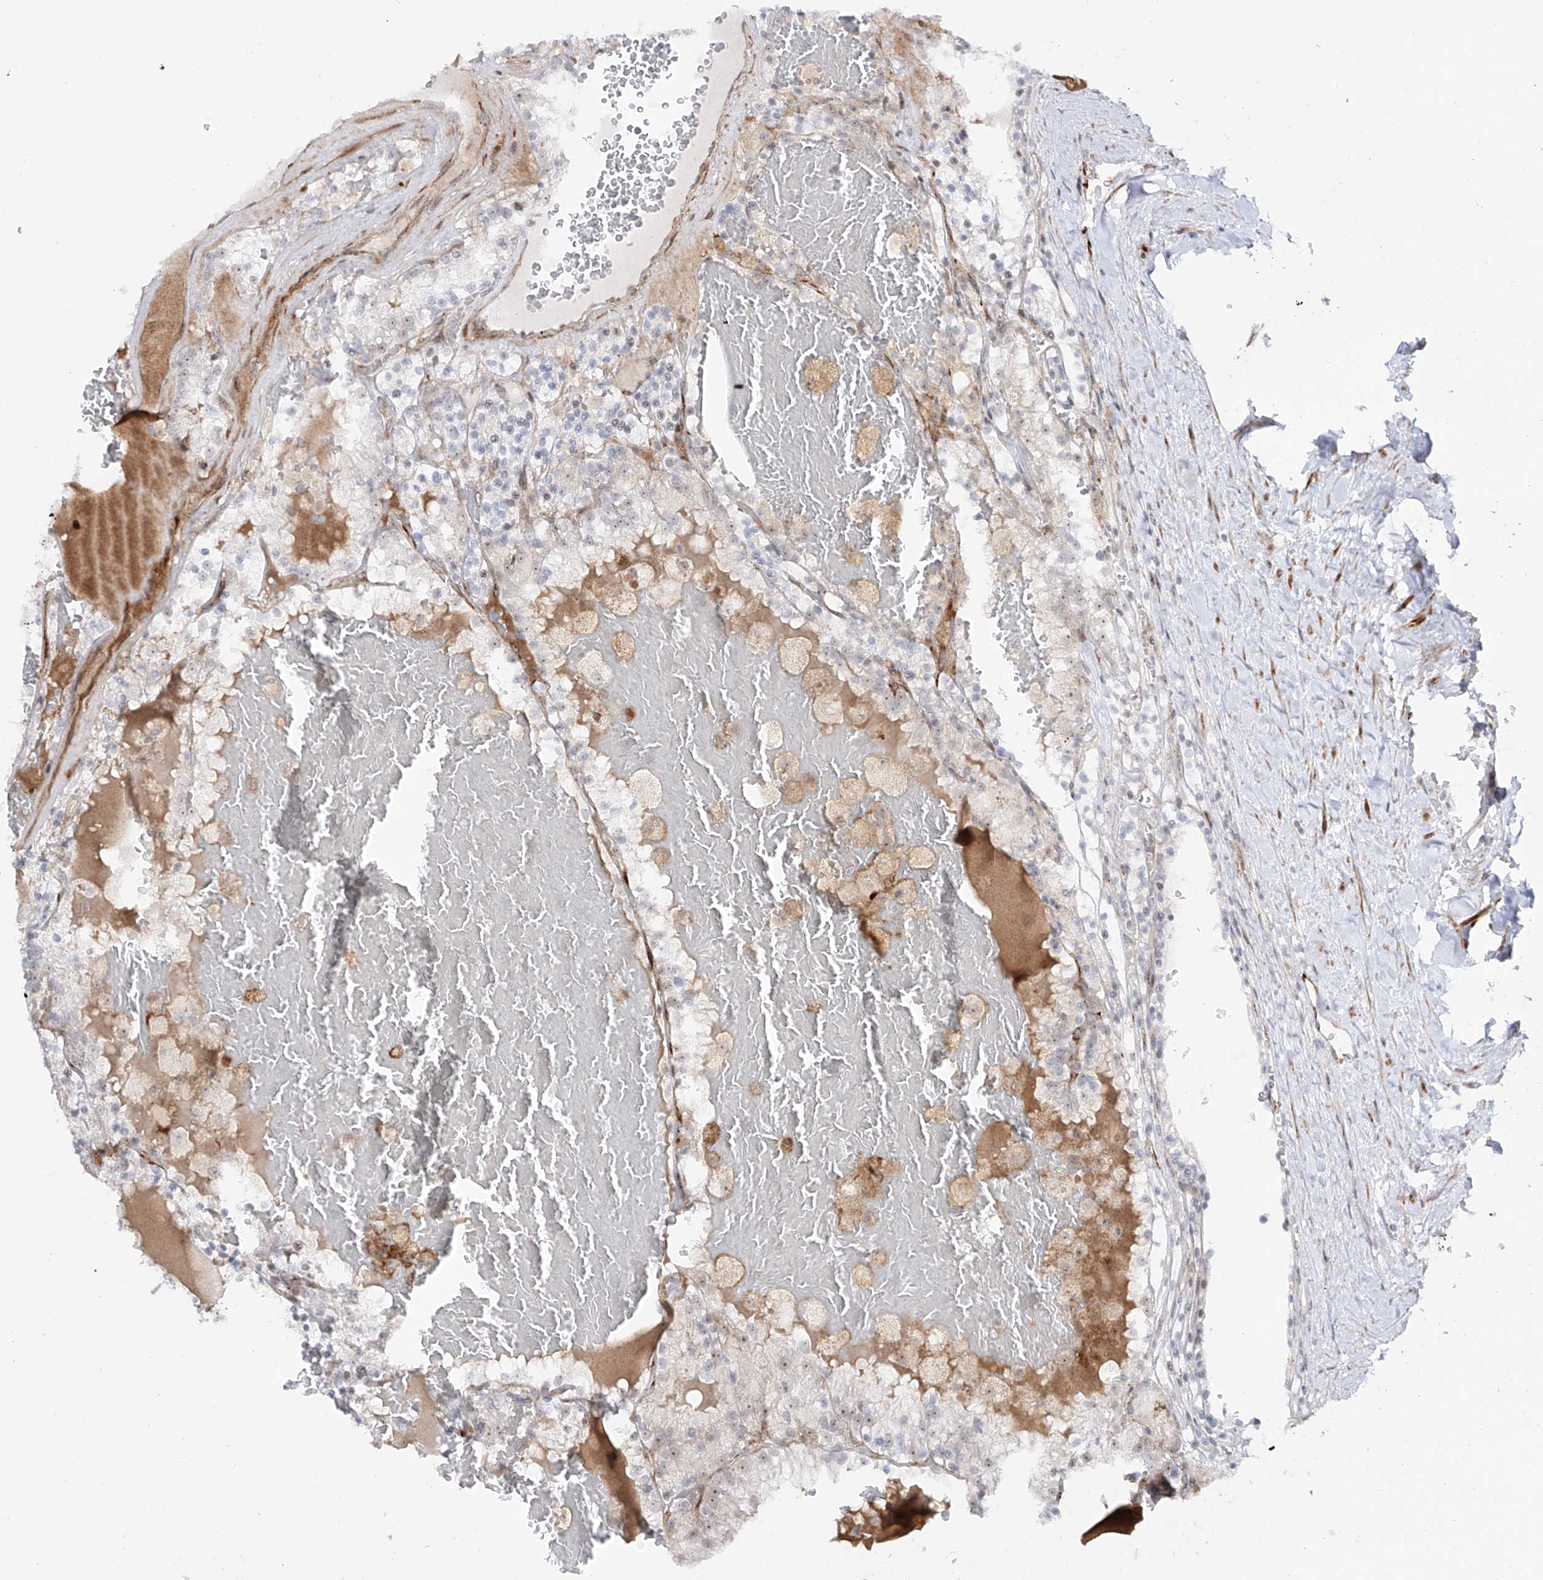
{"staining": {"intensity": "negative", "quantity": "none", "location": "none"}, "tissue": "renal cancer", "cell_type": "Tumor cells", "image_type": "cancer", "snomed": [{"axis": "morphology", "description": "Adenocarcinoma, NOS"}, {"axis": "topography", "description": "Kidney"}], "caption": "The image demonstrates no staining of tumor cells in renal cancer (adenocarcinoma).", "gene": "ZNF180", "patient": {"sex": "female", "age": 56}}